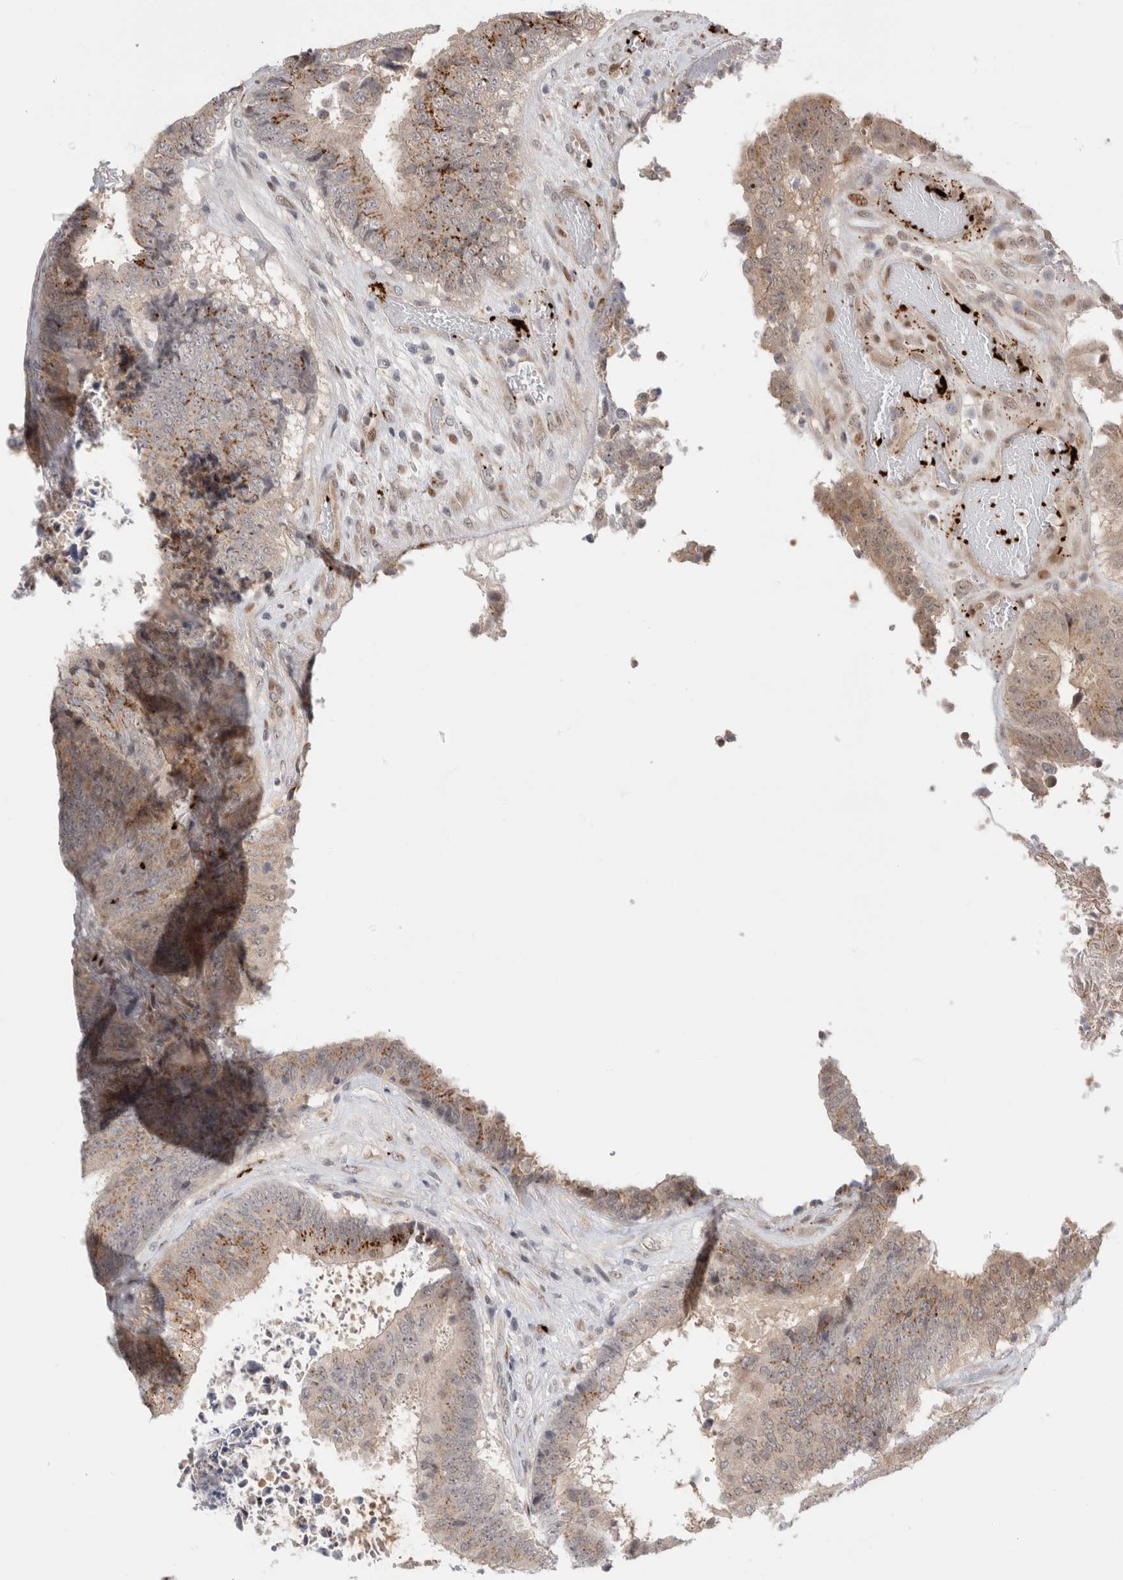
{"staining": {"intensity": "weak", "quantity": ">75%", "location": "cytoplasmic/membranous"}, "tissue": "colorectal cancer", "cell_type": "Tumor cells", "image_type": "cancer", "snomed": [{"axis": "morphology", "description": "Adenocarcinoma, NOS"}, {"axis": "topography", "description": "Rectum"}], "caption": "About >75% of tumor cells in human colorectal cancer (adenocarcinoma) demonstrate weak cytoplasmic/membranous protein expression as visualized by brown immunohistochemical staining.", "gene": "VPS28", "patient": {"sex": "male", "age": 72}}